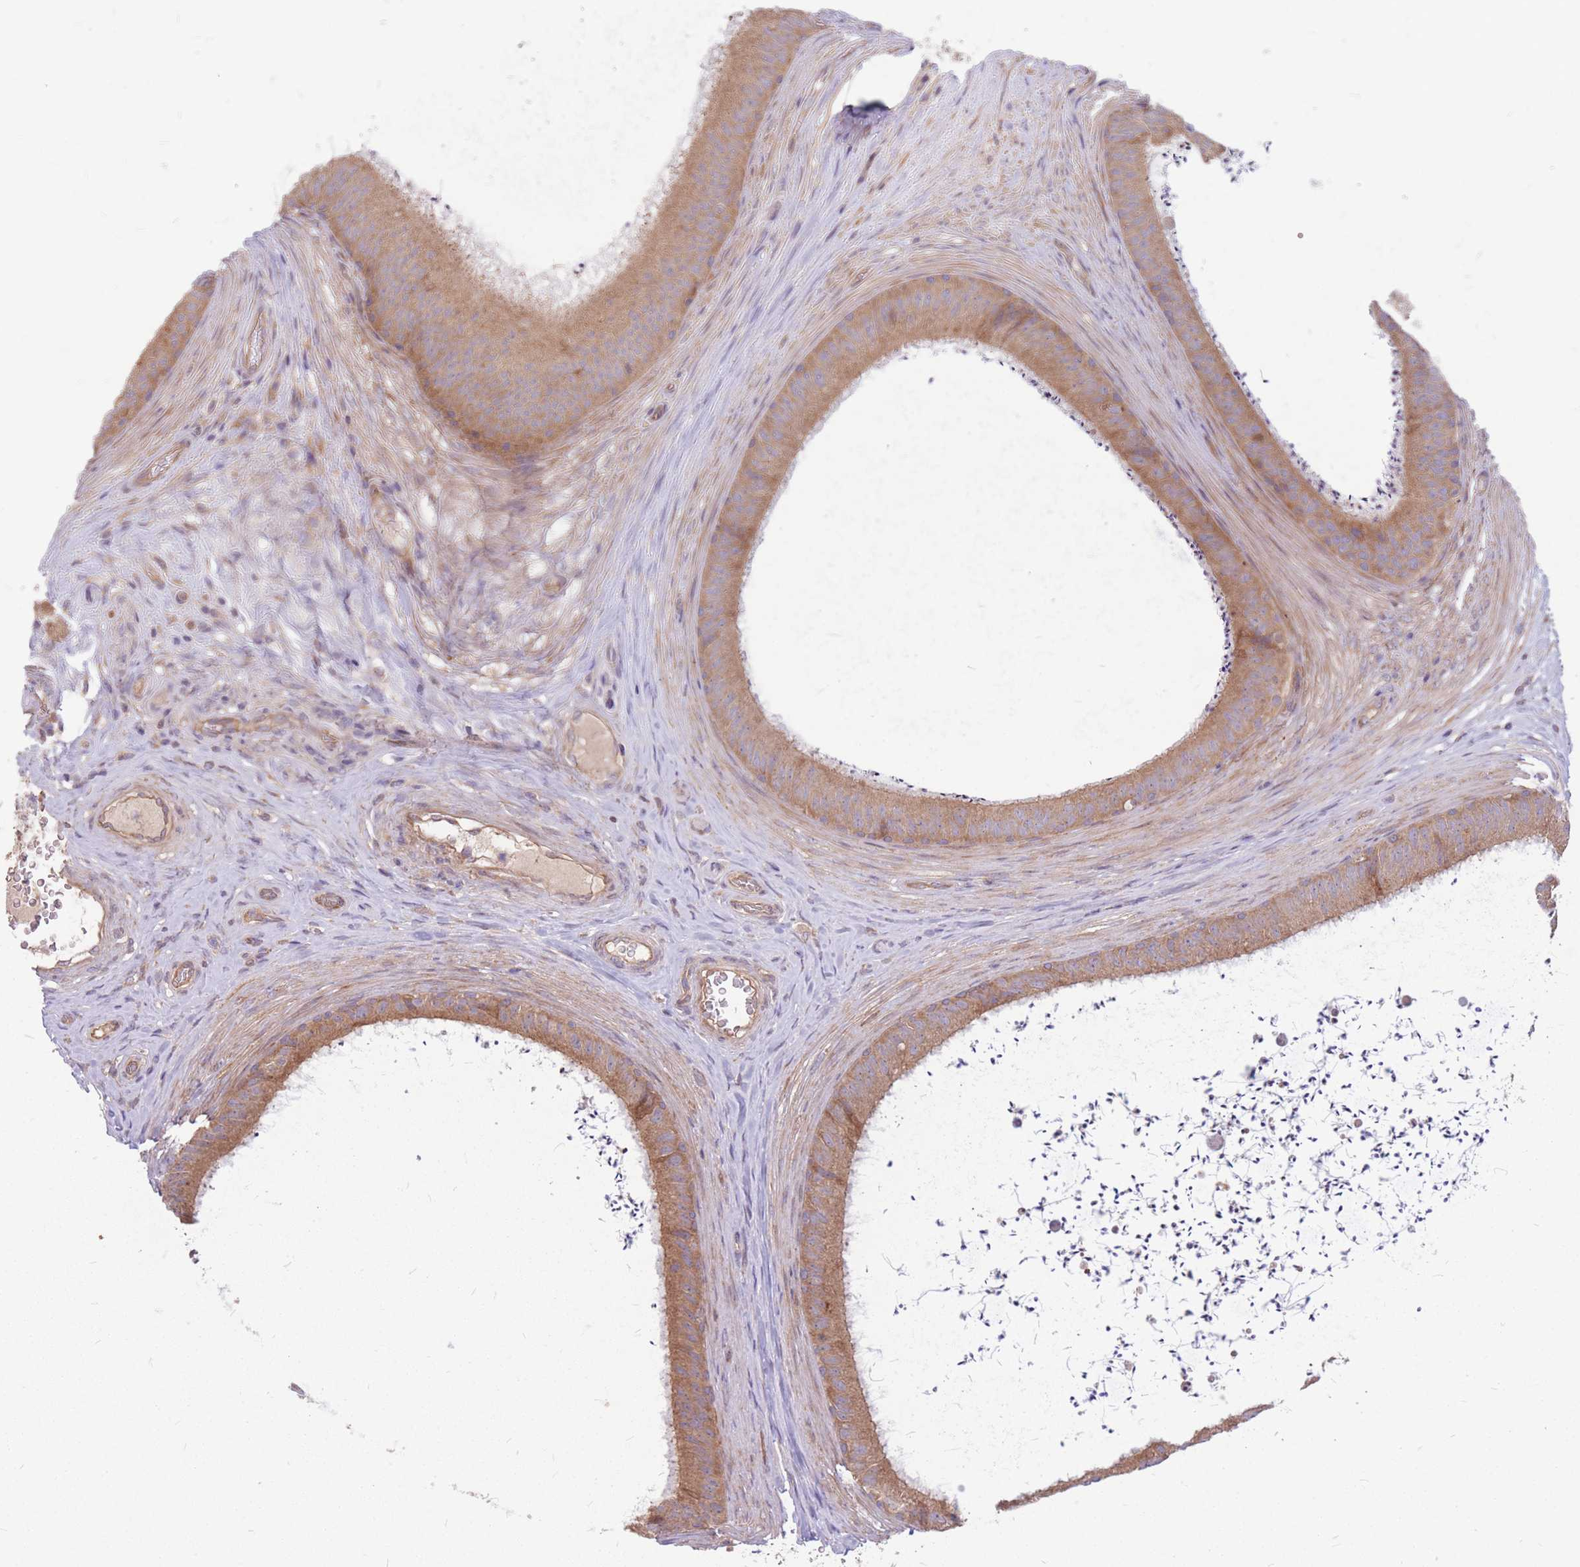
{"staining": {"intensity": "moderate", "quantity": ">75%", "location": "cytoplasmic/membranous"}, "tissue": "epididymis", "cell_type": "Glandular cells", "image_type": "normal", "snomed": [{"axis": "morphology", "description": "Normal tissue, NOS"}, {"axis": "topography", "description": "Testis"}, {"axis": "topography", "description": "Epididymis"}], "caption": "Immunohistochemical staining of benign epididymis demonstrates medium levels of moderate cytoplasmic/membranous staining in approximately >75% of glandular cells. Ihc stains the protein of interest in brown and the nuclei are stained blue.", "gene": "GMNN", "patient": {"sex": "male", "age": 41}}